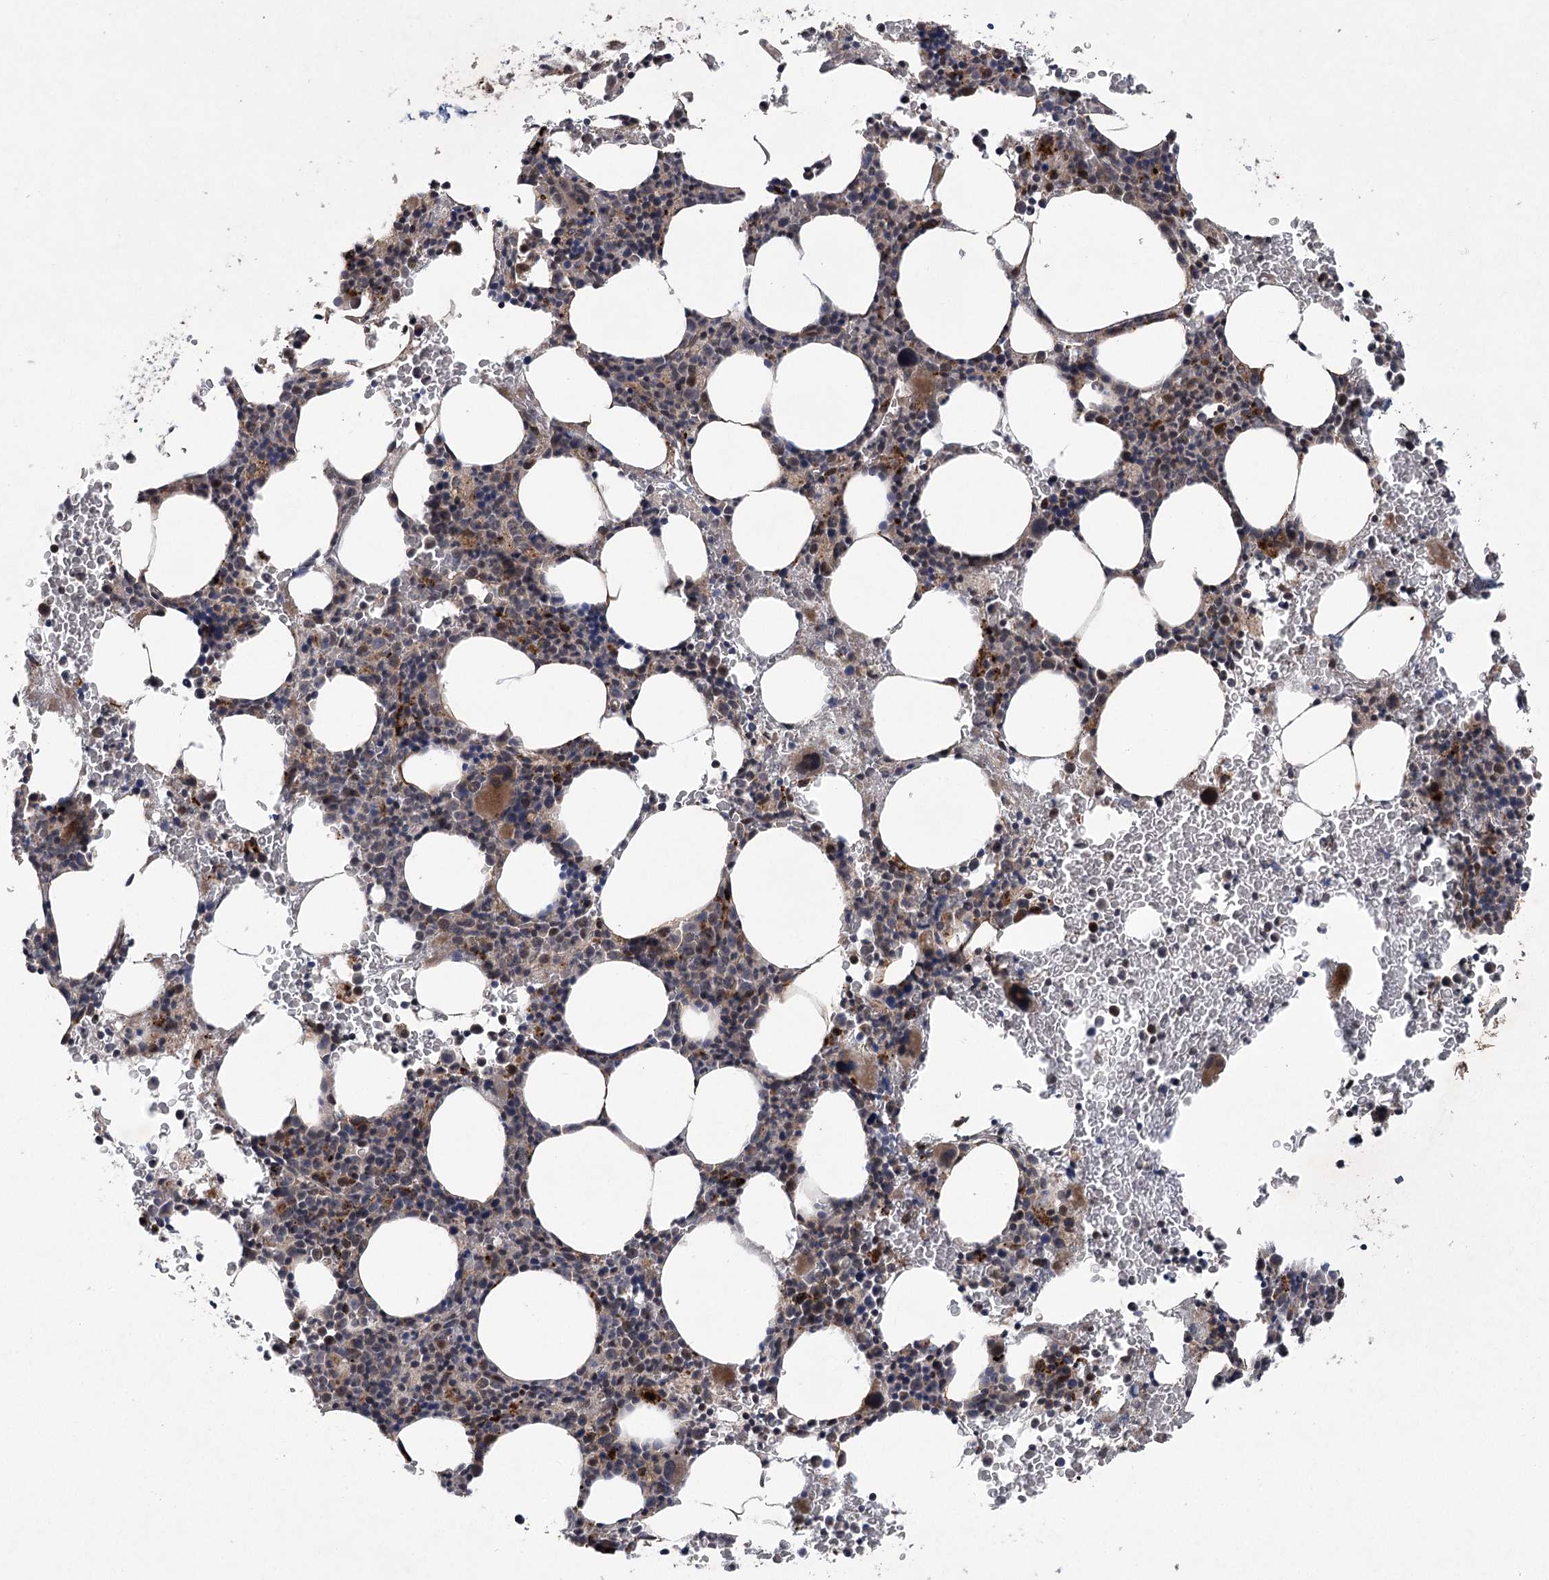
{"staining": {"intensity": "moderate", "quantity": "<25%", "location": "cytoplasmic/membranous"}, "tissue": "bone marrow", "cell_type": "Hematopoietic cells", "image_type": "normal", "snomed": [{"axis": "morphology", "description": "Normal tissue, NOS"}, {"axis": "topography", "description": "Bone marrow"}], "caption": "IHC (DAB) staining of normal human bone marrow demonstrates moderate cytoplasmic/membranous protein staining in about <25% of hematopoietic cells.", "gene": "METTL24", "patient": {"sex": "male", "age": 79}}